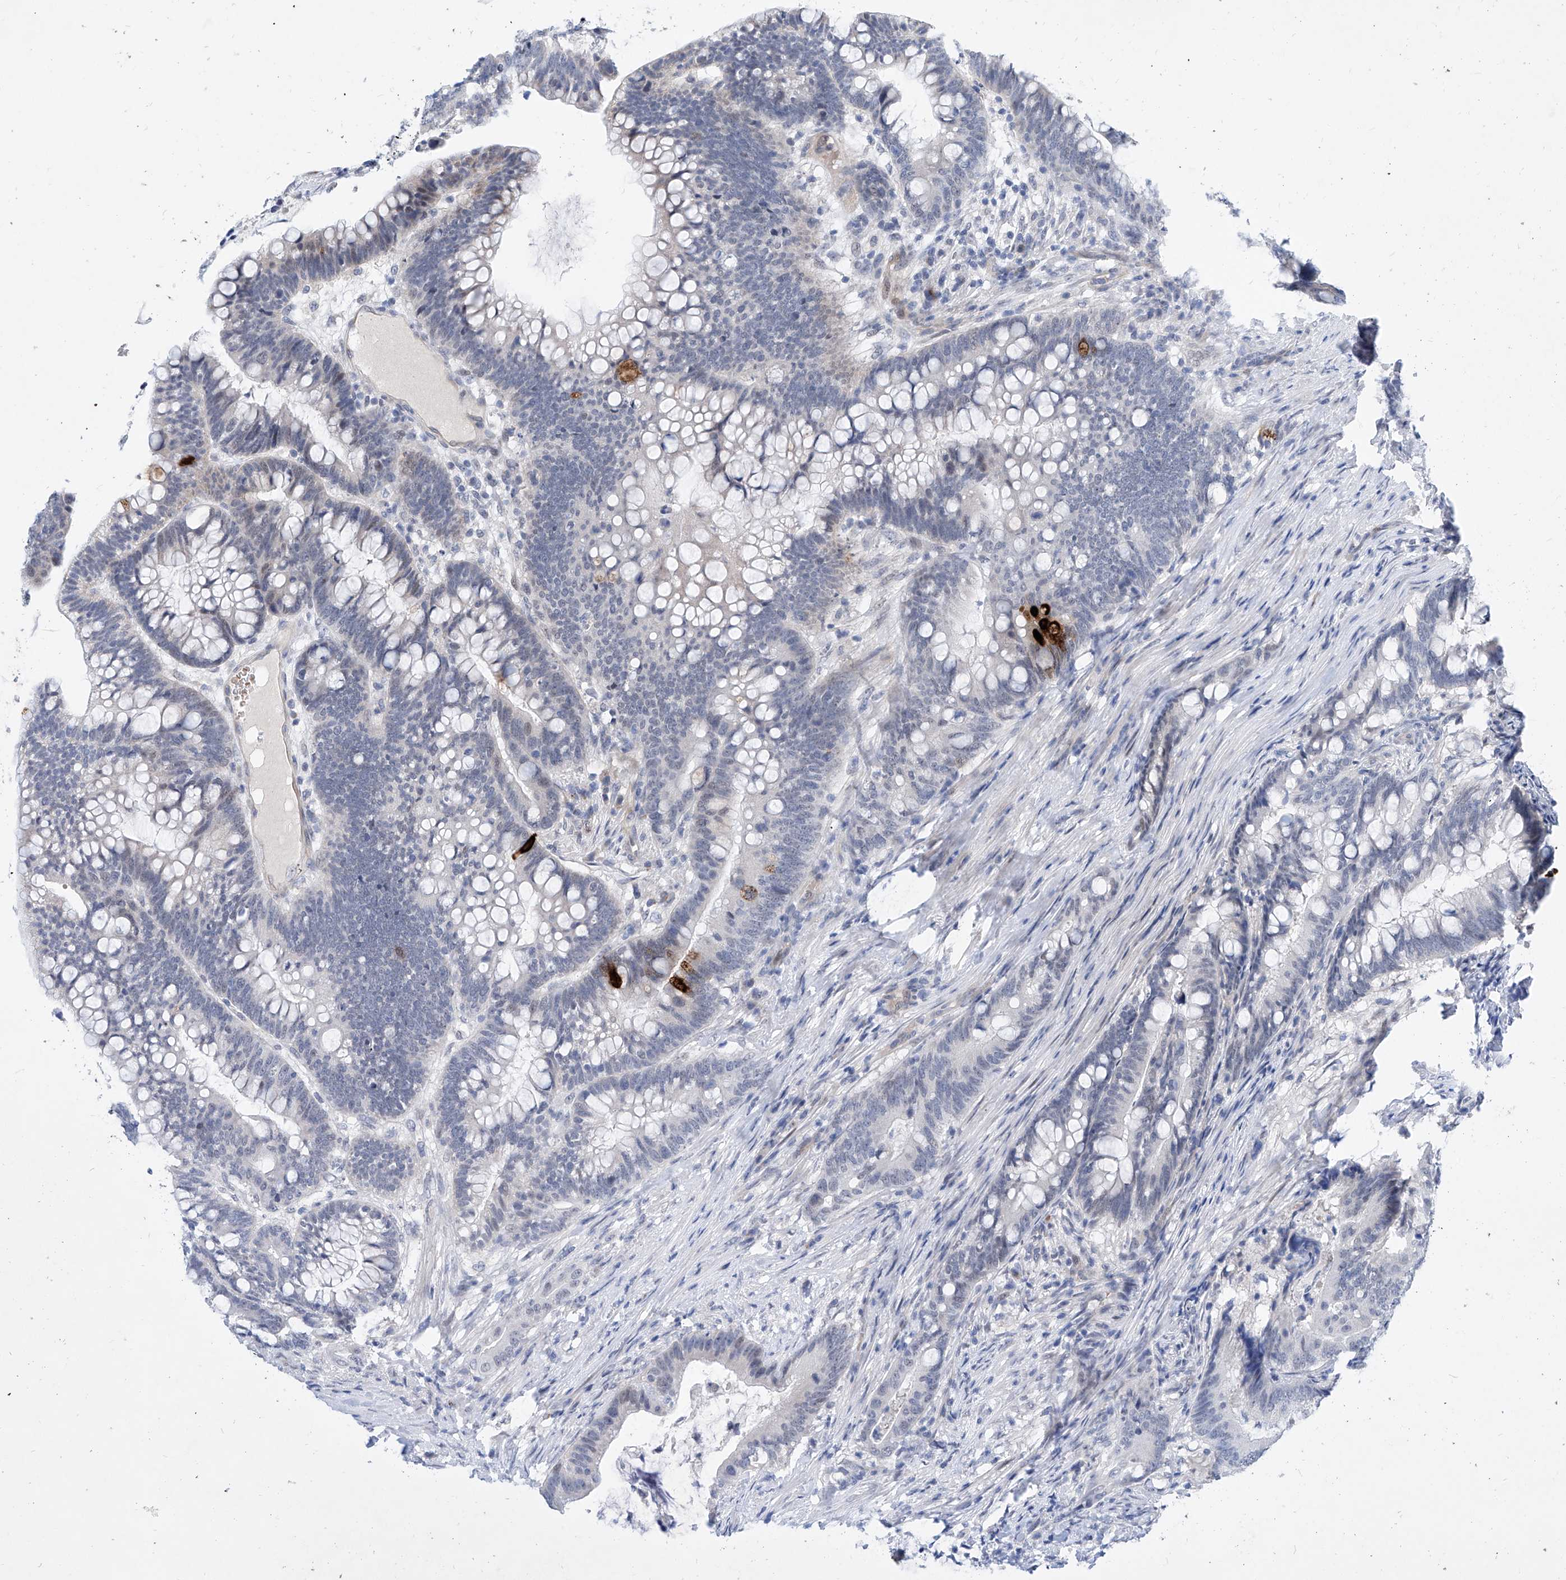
{"staining": {"intensity": "negative", "quantity": "none", "location": "none"}, "tissue": "colorectal cancer", "cell_type": "Tumor cells", "image_type": "cancer", "snomed": [{"axis": "morphology", "description": "Adenocarcinoma, NOS"}, {"axis": "topography", "description": "Colon"}], "caption": "This is a photomicrograph of immunohistochemistry staining of colorectal cancer, which shows no positivity in tumor cells.", "gene": "BPTF", "patient": {"sex": "female", "age": 66}}